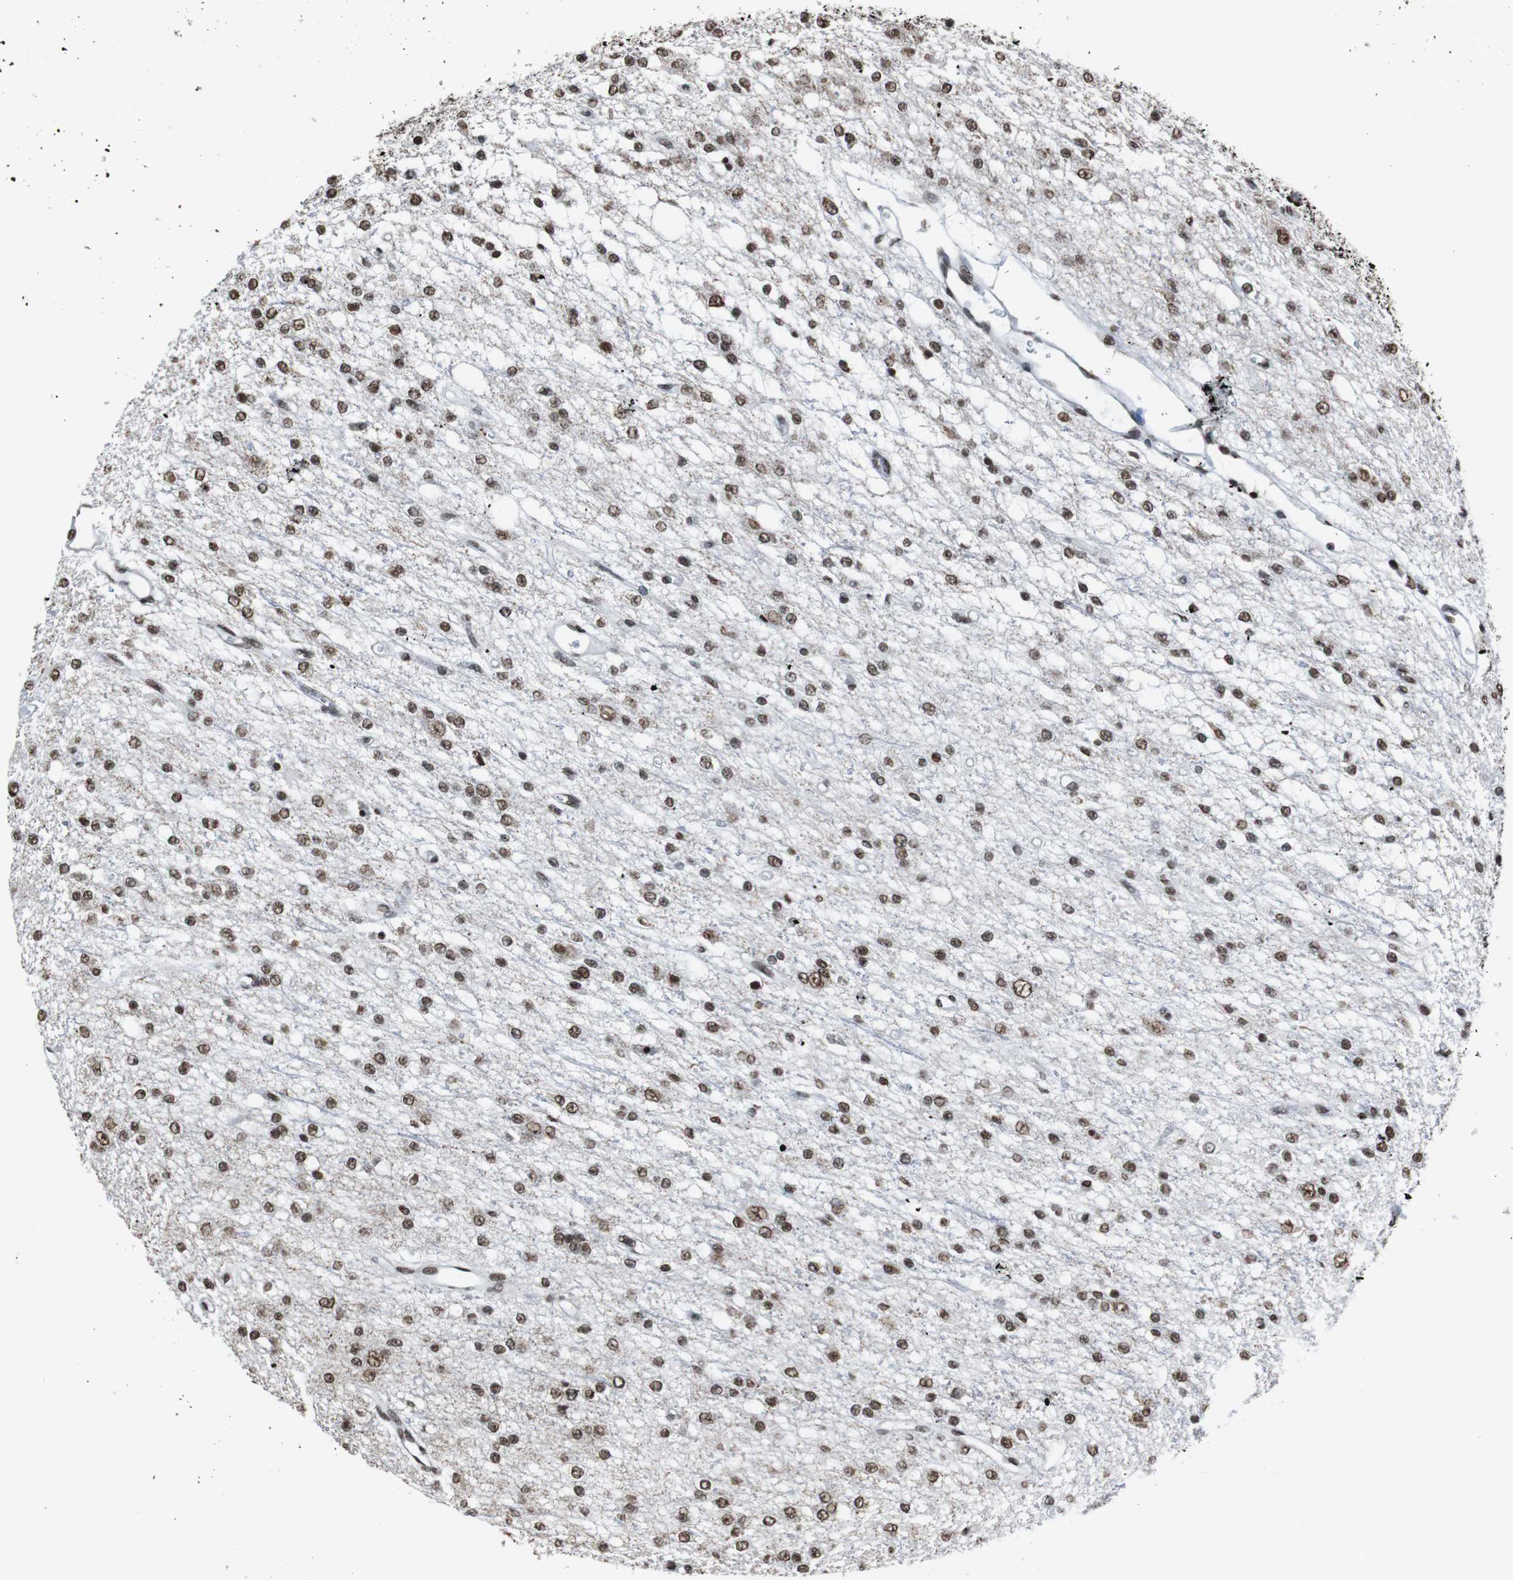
{"staining": {"intensity": "moderate", "quantity": ">75%", "location": "nuclear"}, "tissue": "glioma", "cell_type": "Tumor cells", "image_type": "cancer", "snomed": [{"axis": "morphology", "description": "Glioma, malignant, Low grade"}, {"axis": "topography", "description": "Brain"}], "caption": "High-magnification brightfield microscopy of malignant glioma (low-grade) stained with DAB (brown) and counterstained with hematoxylin (blue). tumor cells exhibit moderate nuclear positivity is present in approximately>75% of cells.", "gene": "ROMO1", "patient": {"sex": "male", "age": 38}}